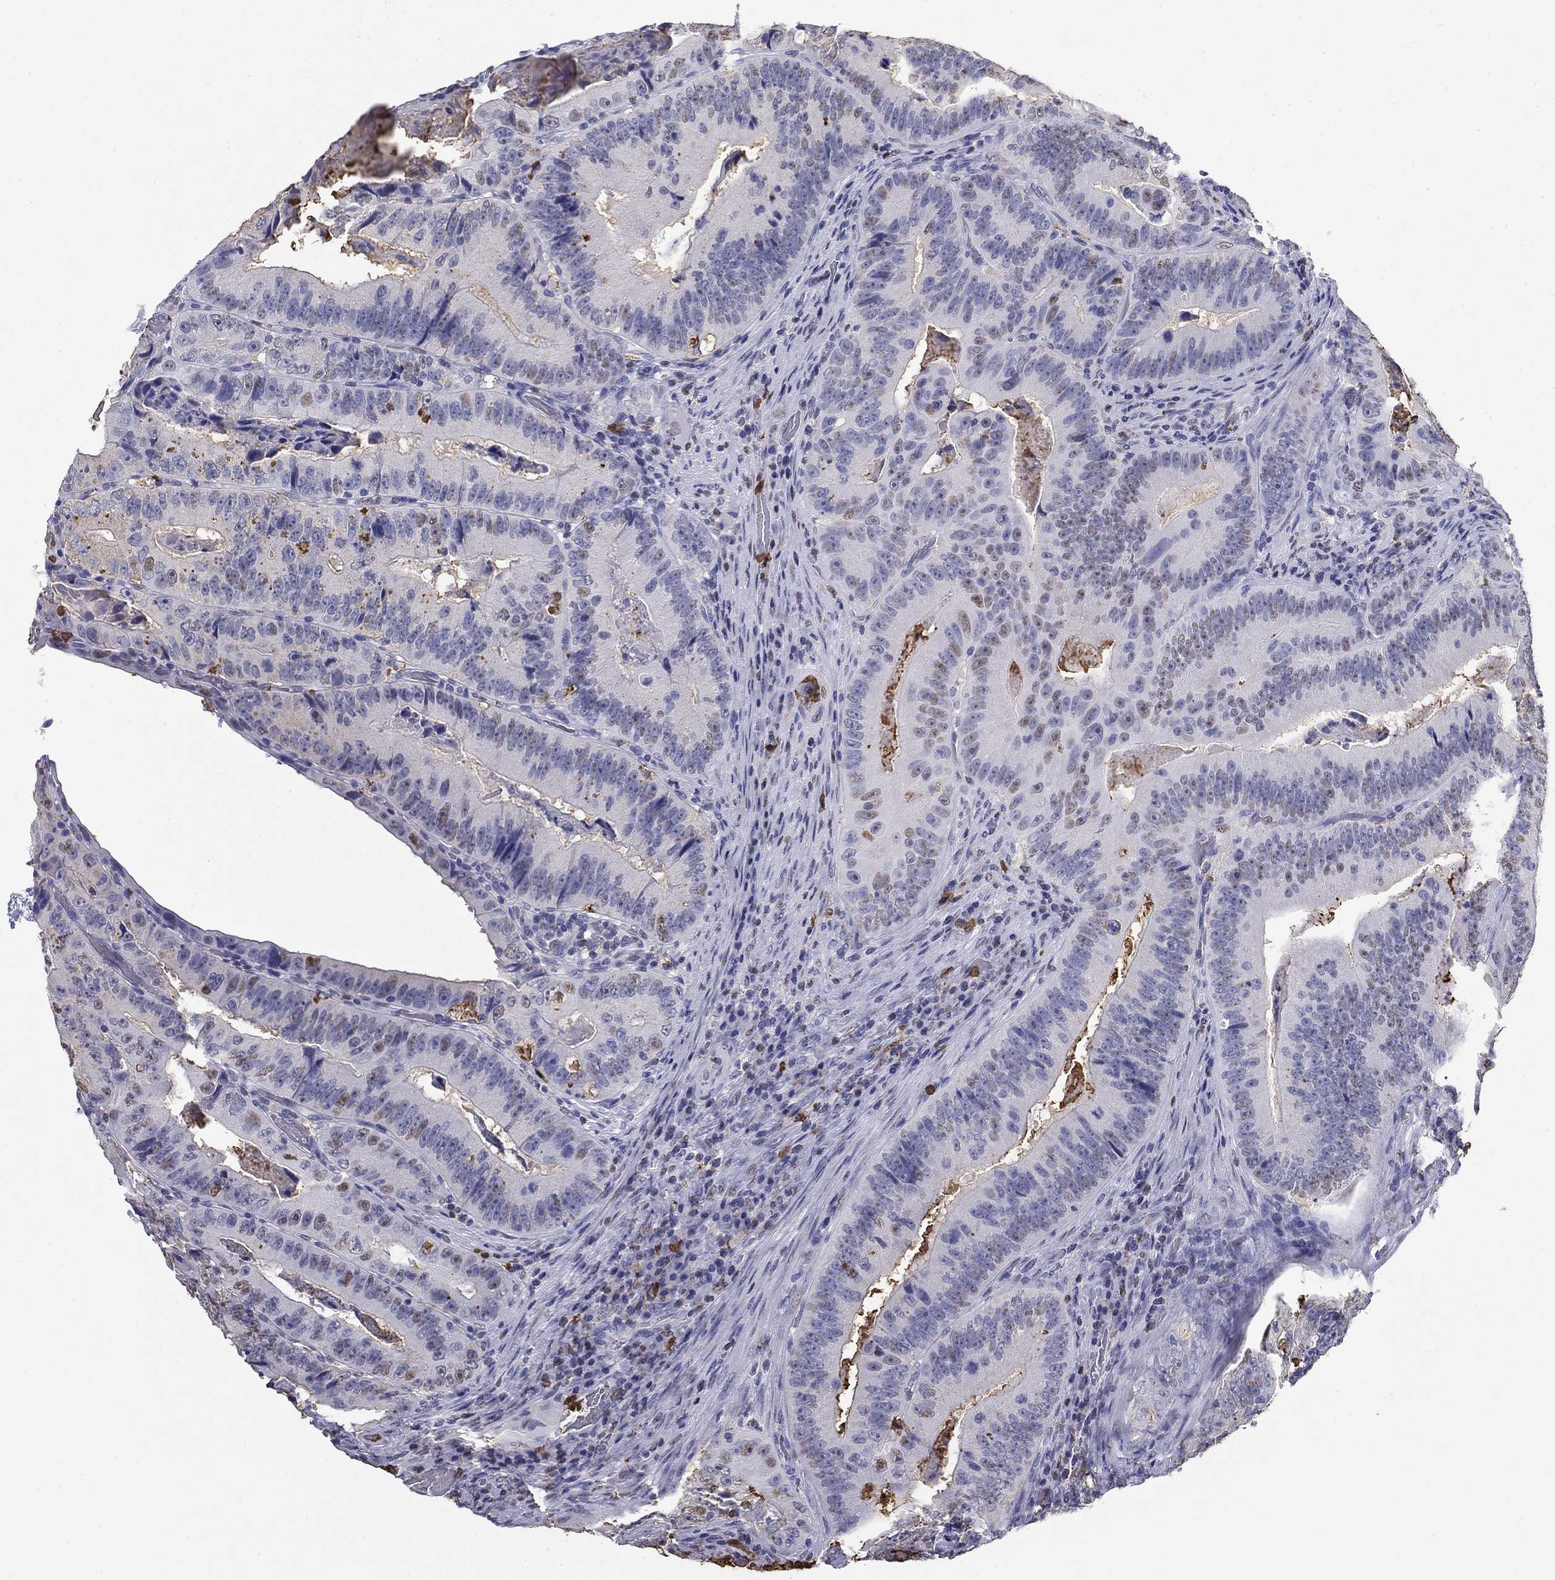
{"staining": {"intensity": "weak", "quantity": "<25%", "location": "nuclear"}, "tissue": "colorectal cancer", "cell_type": "Tumor cells", "image_type": "cancer", "snomed": [{"axis": "morphology", "description": "Adenocarcinoma, NOS"}, {"axis": "topography", "description": "Colon"}], "caption": "This is an IHC micrograph of colorectal adenocarcinoma. There is no positivity in tumor cells.", "gene": "IGSF8", "patient": {"sex": "female", "age": 86}}